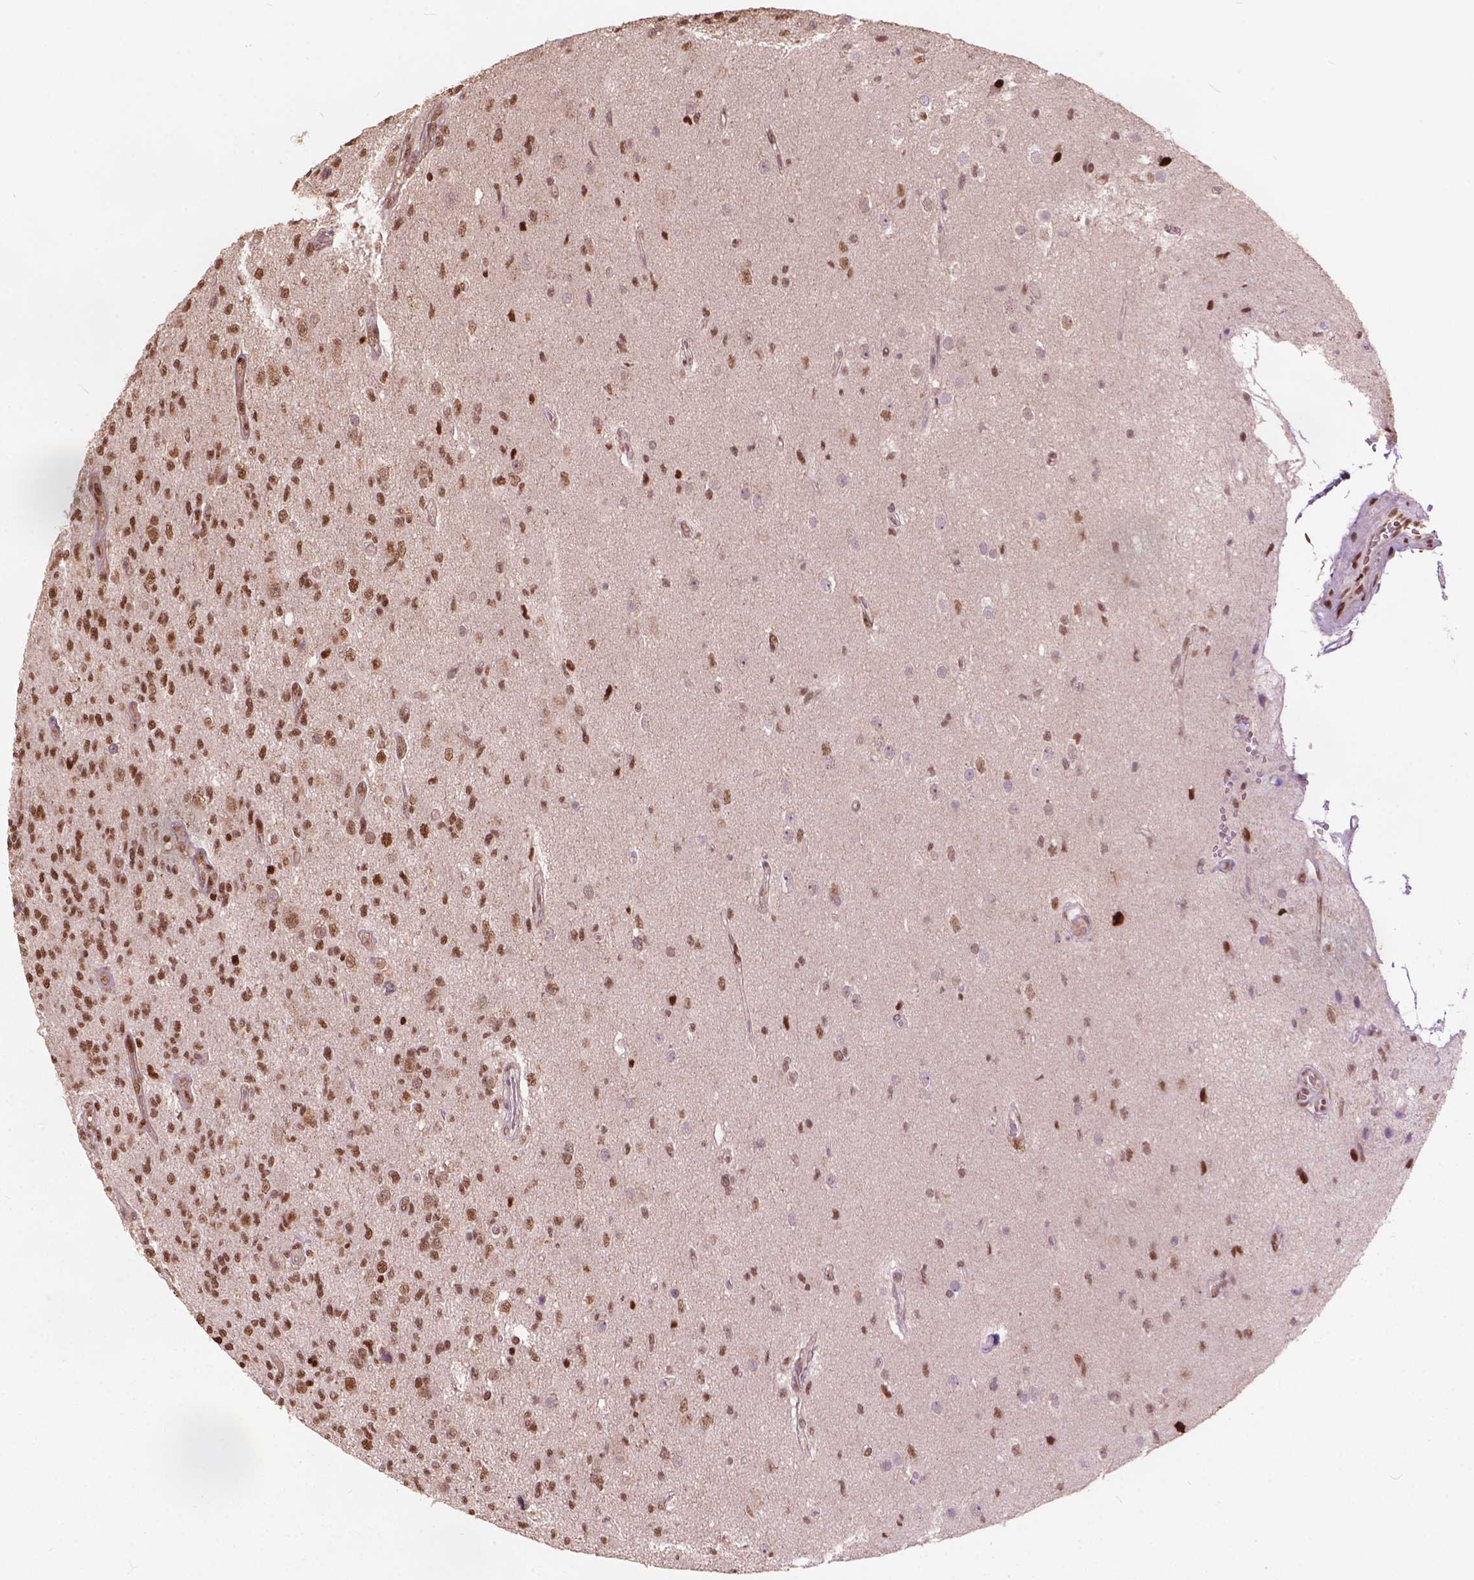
{"staining": {"intensity": "moderate", "quantity": ">75%", "location": "nuclear"}, "tissue": "glioma", "cell_type": "Tumor cells", "image_type": "cancer", "snomed": [{"axis": "morphology", "description": "Glioma, malignant, High grade"}, {"axis": "topography", "description": "Brain"}], "caption": "This is a histology image of immunohistochemistry staining of glioma, which shows moderate staining in the nuclear of tumor cells.", "gene": "ANP32B", "patient": {"sex": "male", "age": 56}}